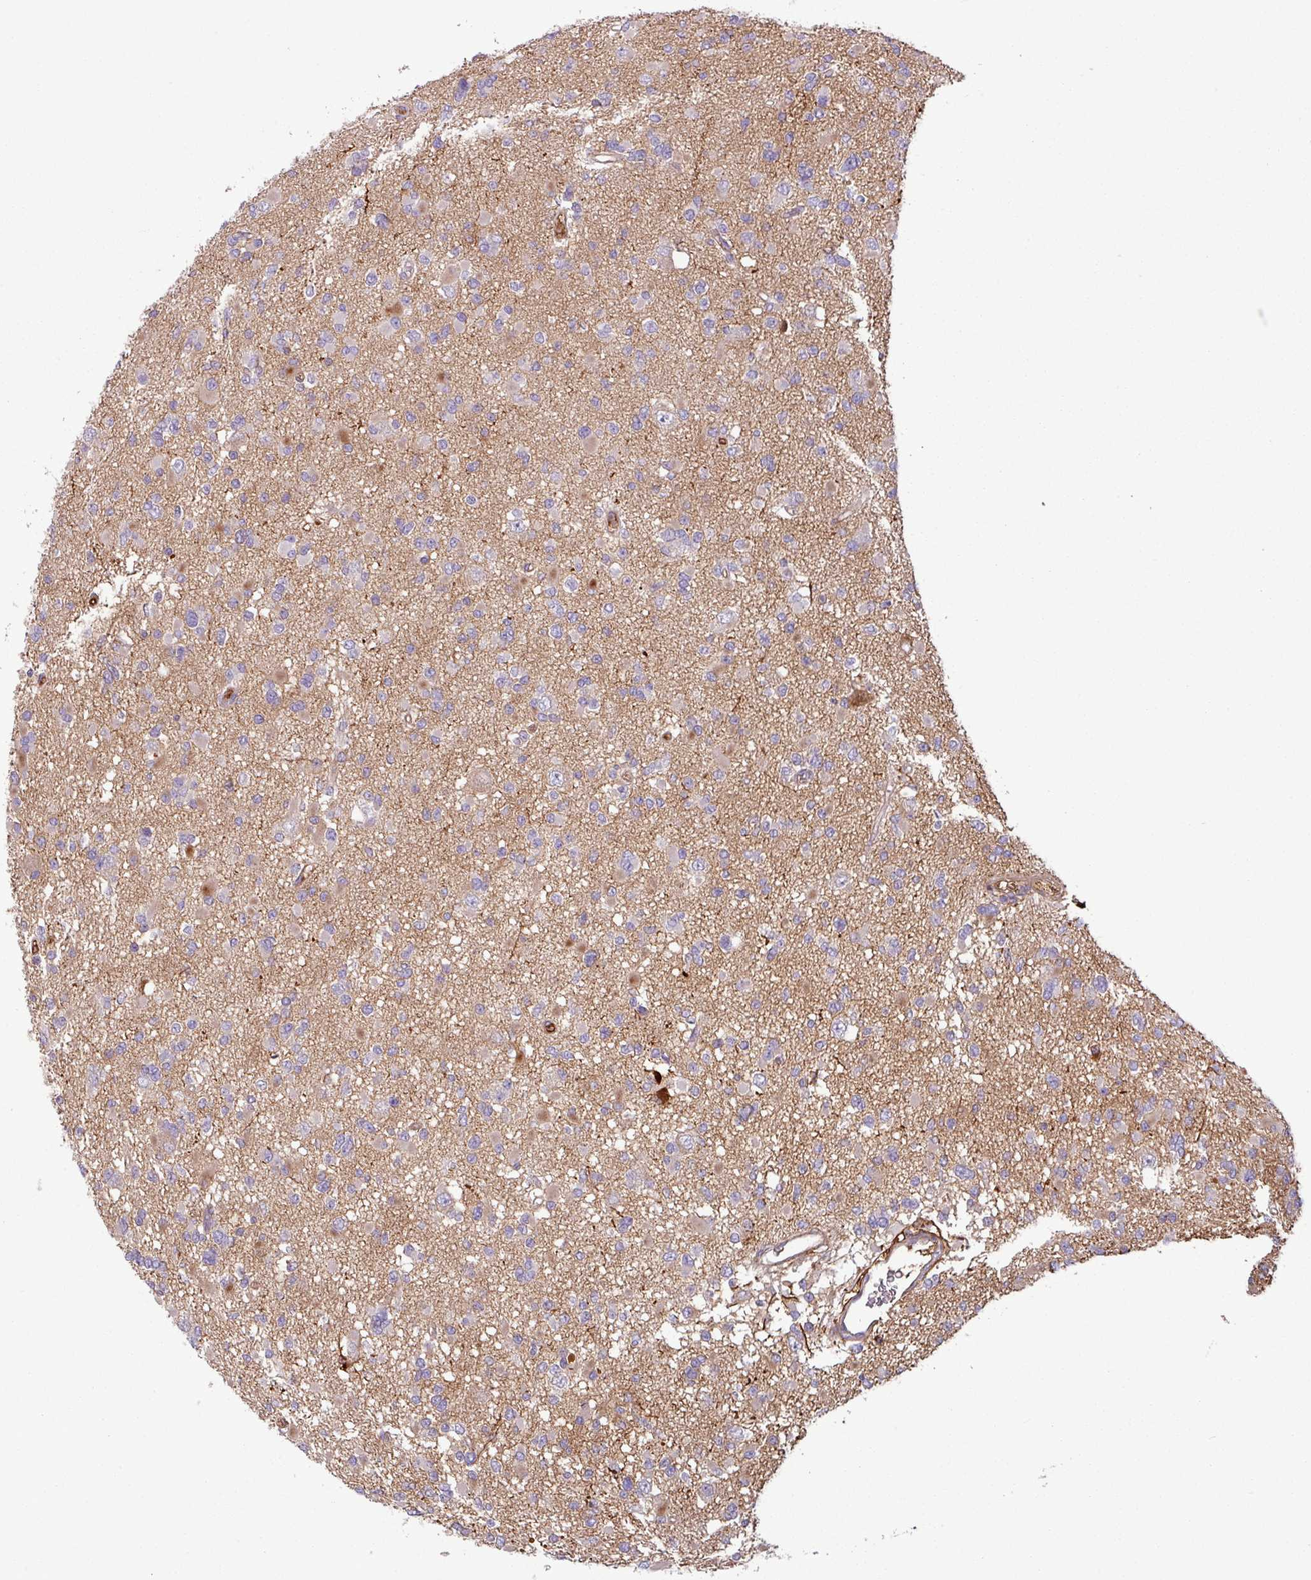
{"staining": {"intensity": "negative", "quantity": "none", "location": "none"}, "tissue": "glioma", "cell_type": "Tumor cells", "image_type": "cancer", "snomed": [{"axis": "morphology", "description": "Glioma, malignant, Low grade"}, {"axis": "topography", "description": "Brain"}], "caption": "Tumor cells show no significant protein positivity in glioma.", "gene": "C4B", "patient": {"sex": "female", "age": 22}}